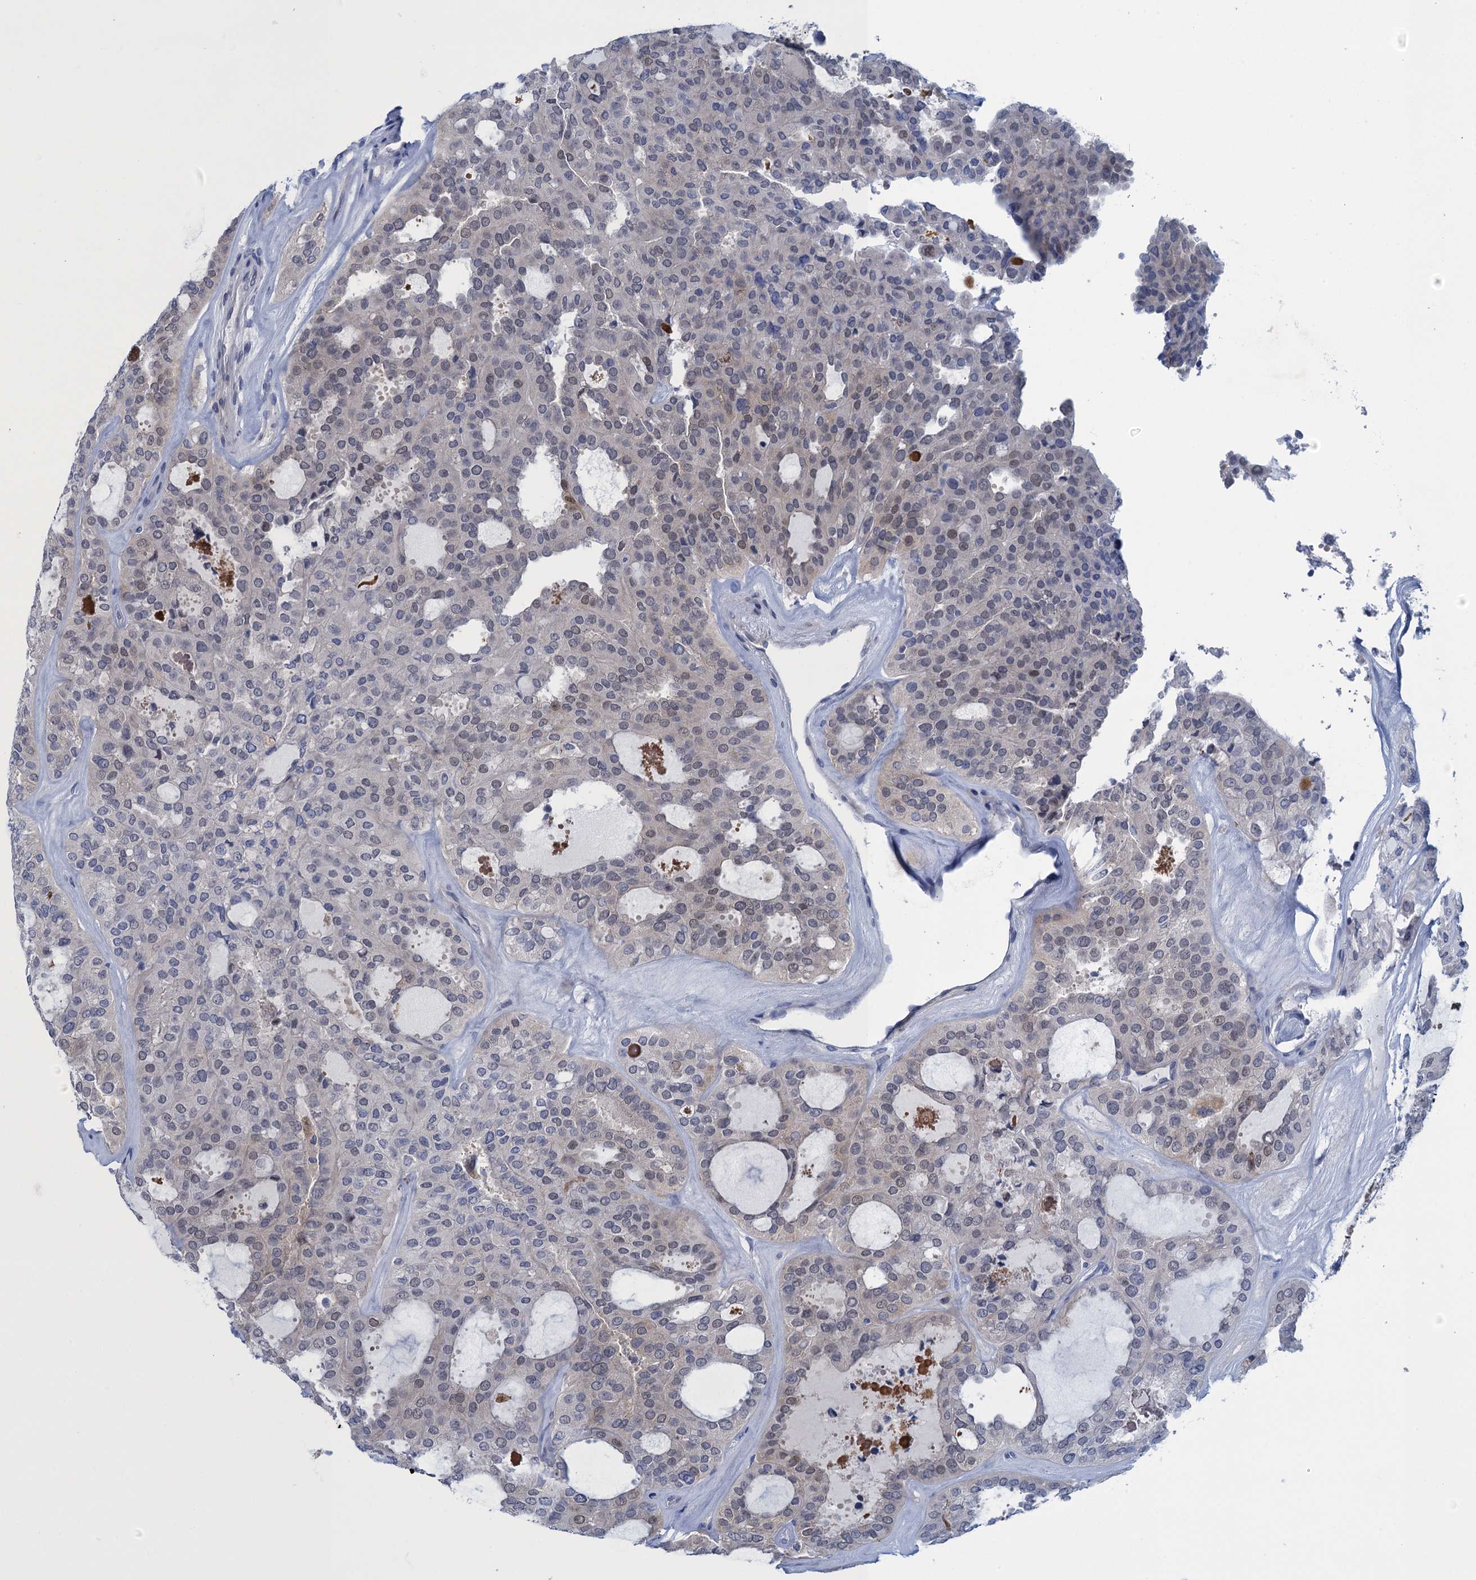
{"staining": {"intensity": "weak", "quantity": "<25%", "location": "cytoplasmic/membranous,nuclear"}, "tissue": "thyroid cancer", "cell_type": "Tumor cells", "image_type": "cancer", "snomed": [{"axis": "morphology", "description": "Follicular adenoma carcinoma, NOS"}, {"axis": "topography", "description": "Thyroid gland"}], "caption": "The histopathology image shows no significant positivity in tumor cells of follicular adenoma carcinoma (thyroid).", "gene": "SCEL", "patient": {"sex": "male", "age": 75}}